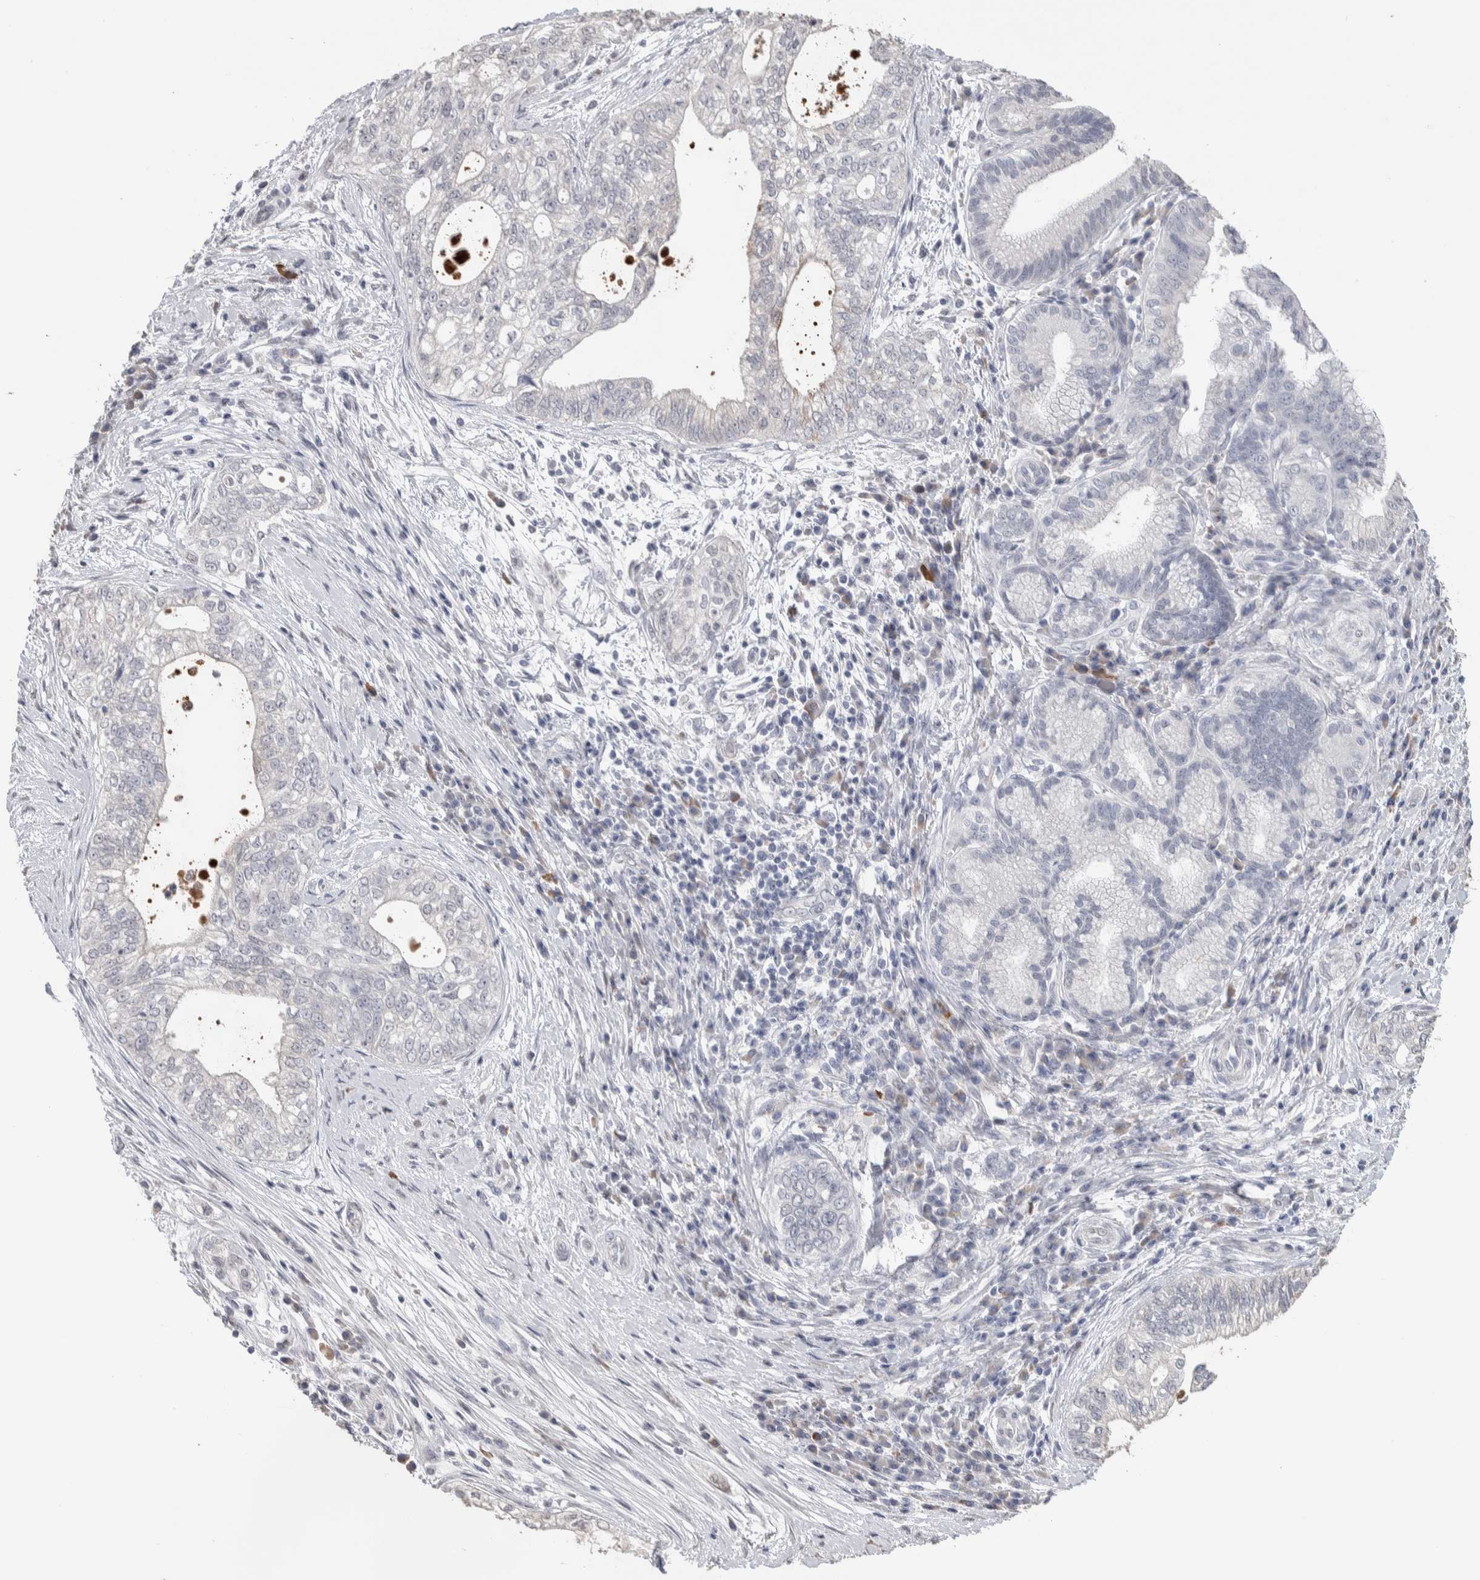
{"staining": {"intensity": "negative", "quantity": "none", "location": "none"}, "tissue": "pancreatic cancer", "cell_type": "Tumor cells", "image_type": "cancer", "snomed": [{"axis": "morphology", "description": "Adenocarcinoma, NOS"}, {"axis": "topography", "description": "Pancreas"}], "caption": "Adenocarcinoma (pancreatic) was stained to show a protein in brown. There is no significant staining in tumor cells. The staining was performed using DAB to visualize the protein expression in brown, while the nuclei were stained in blue with hematoxylin (Magnification: 20x).", "gene": "TMEM102", "patient": {"sex": "male", "age": 72}}